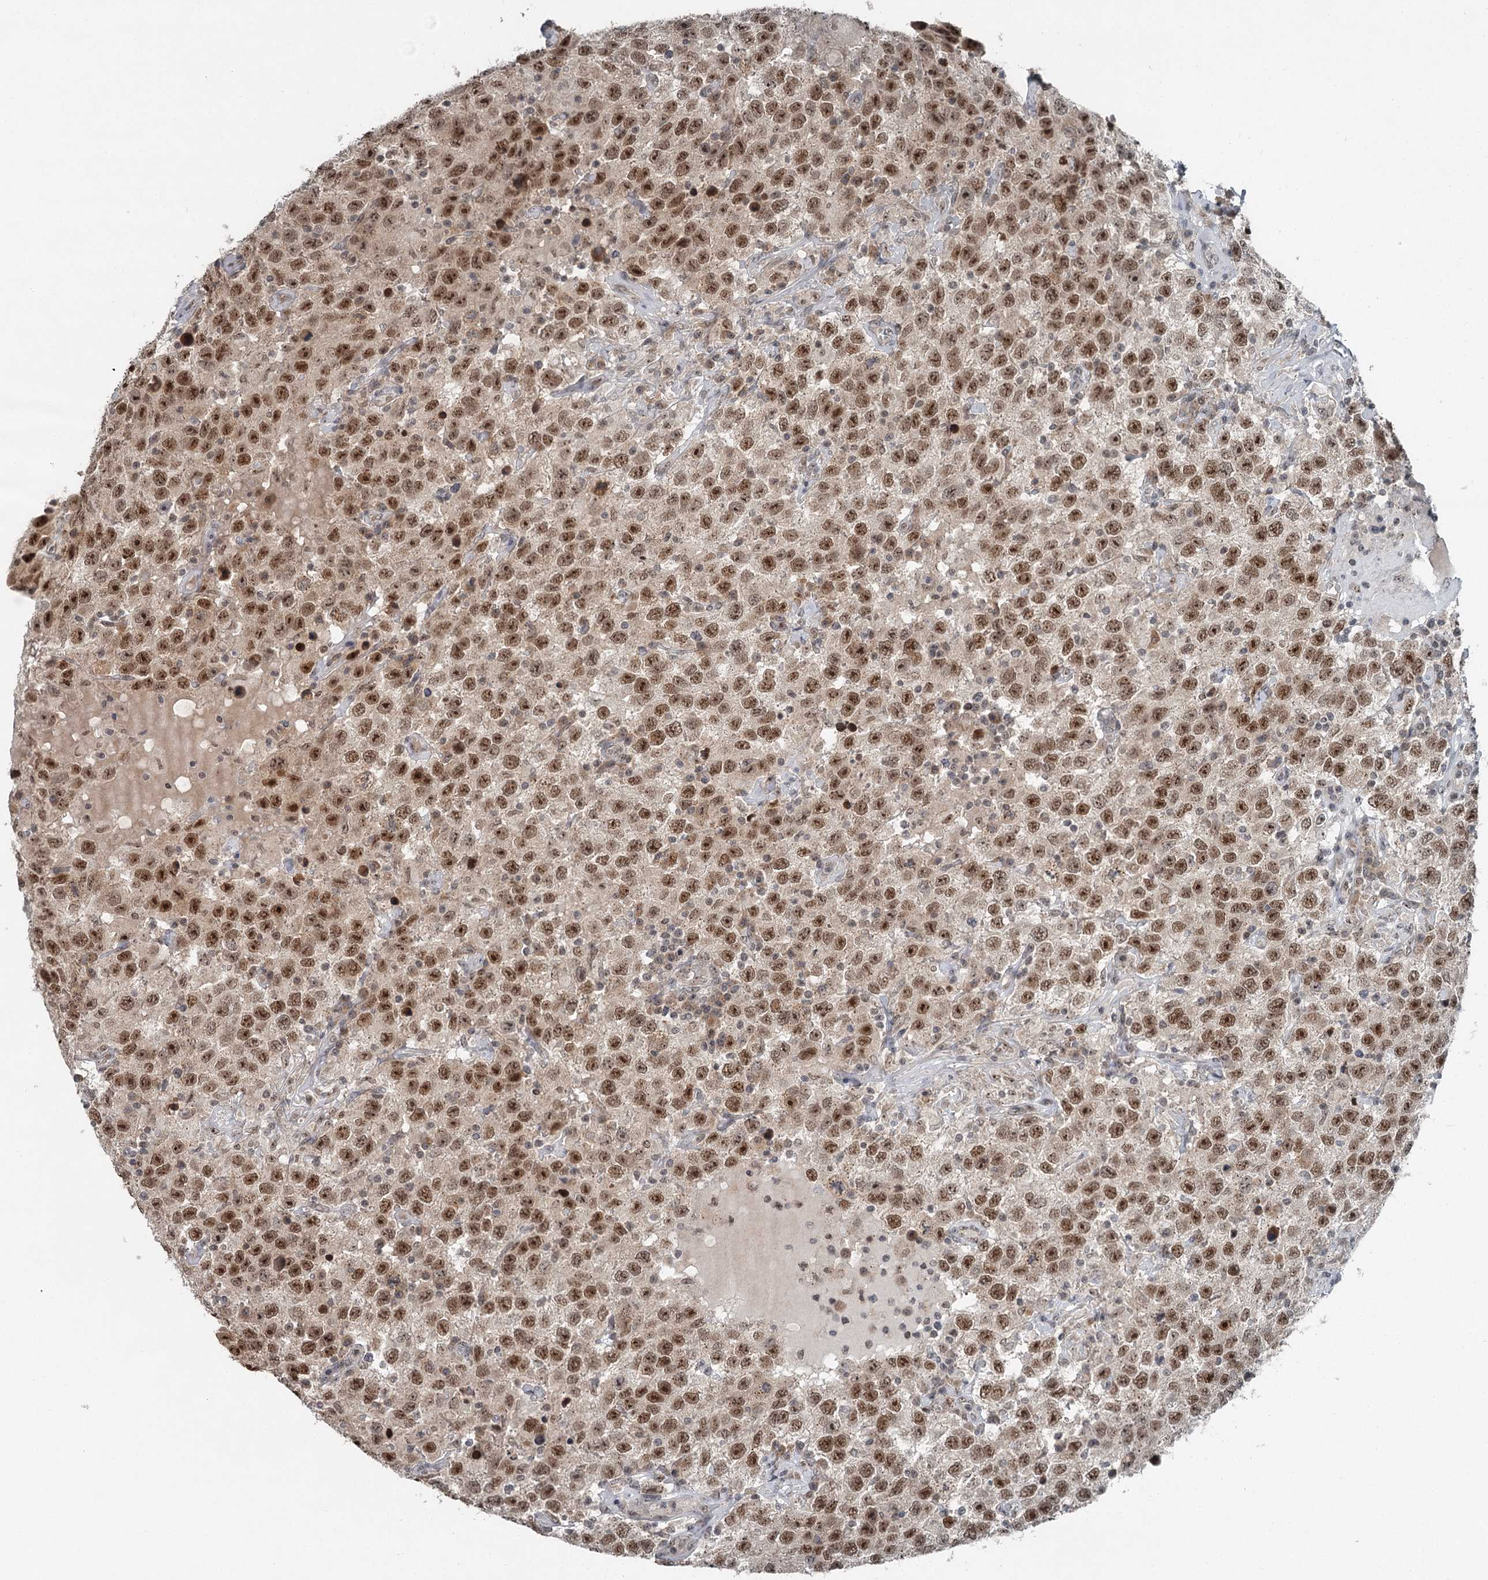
{"staining": {"intensity": "moderate", "quantity": ">75%", "location": "nuclear"}, "tissue": "testis cancer", "cell_type": "Tumor cells", "image_type": "cancer", "snomed": [{"axis": "morphology", "description": "Seminoma, NOS"}, {"axis": "topography", "description": "Testis"}], "caption": "Testis cancer stained with a brown dye demonstrates moderate nuclear positive positivity in approximately >75% of tumor cells.", "gene": "EXOSC1", "patient": {"sex": "male", "age": 41}}